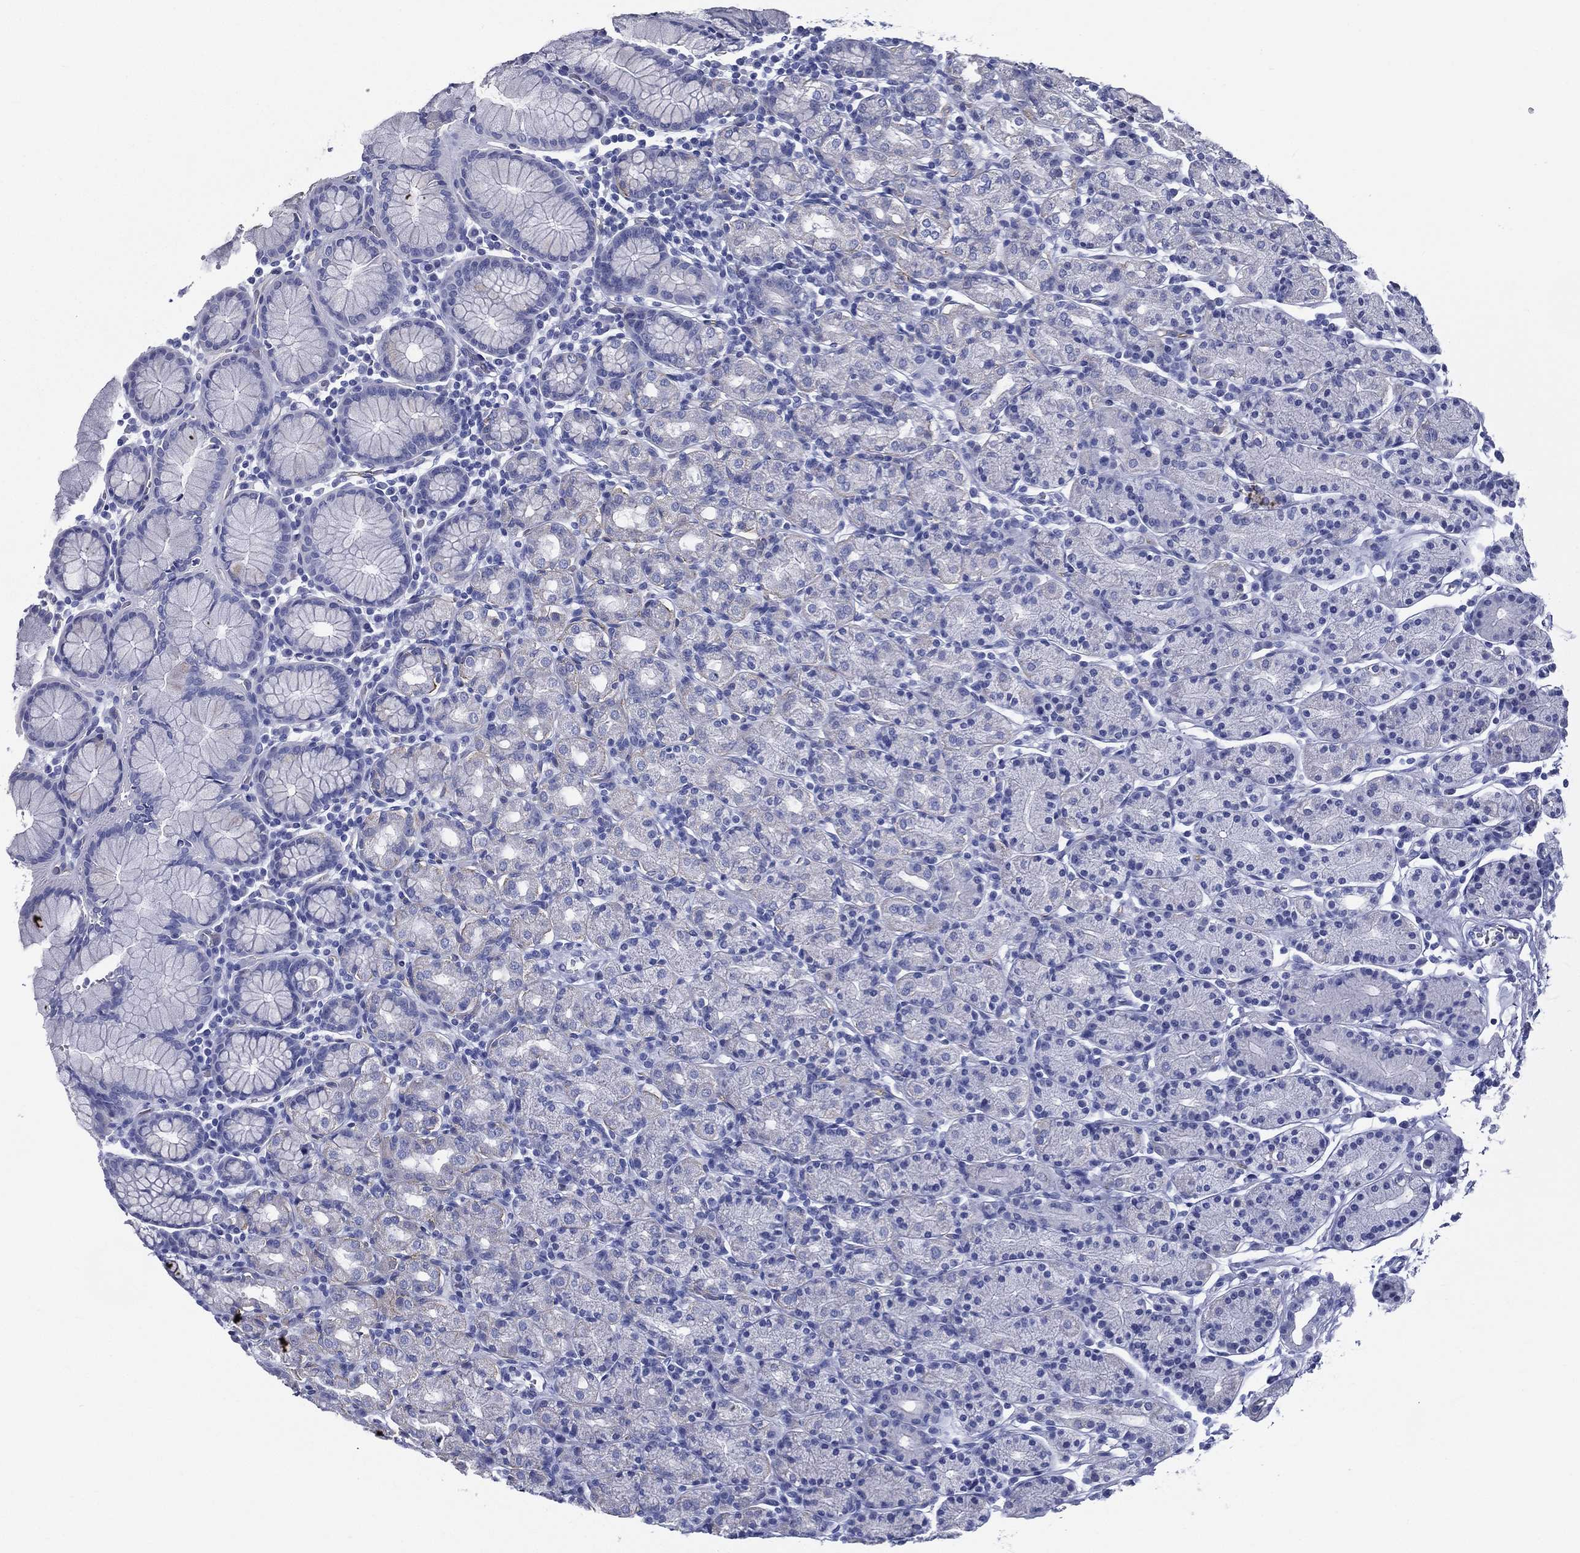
{"staining": {"intensity": "negative", "quantity": "none", "location": "none"}, "tissue": "stomach", "cell_type": "Glandular cells", "image_type": "normal", "snomed": [{"axis": "morphology", "description": "Normal tissue, NOS"}, {"axis": "topography", "description": "Stomach, upper"}, {"axis": "topography", "description": "Stomach"}], "caption": "Glandular cells show no significant protein positivity in unremarkable stomach. Brightfield microscopy of immunohistochemistry (IHC) stained with DAB (3,3'-diaminobenzidine) (brown) and hematoxylin (blue), captured at high magnification.", "gene": "RSPH4A", "patient": {"sex": "male", "age": 62}}